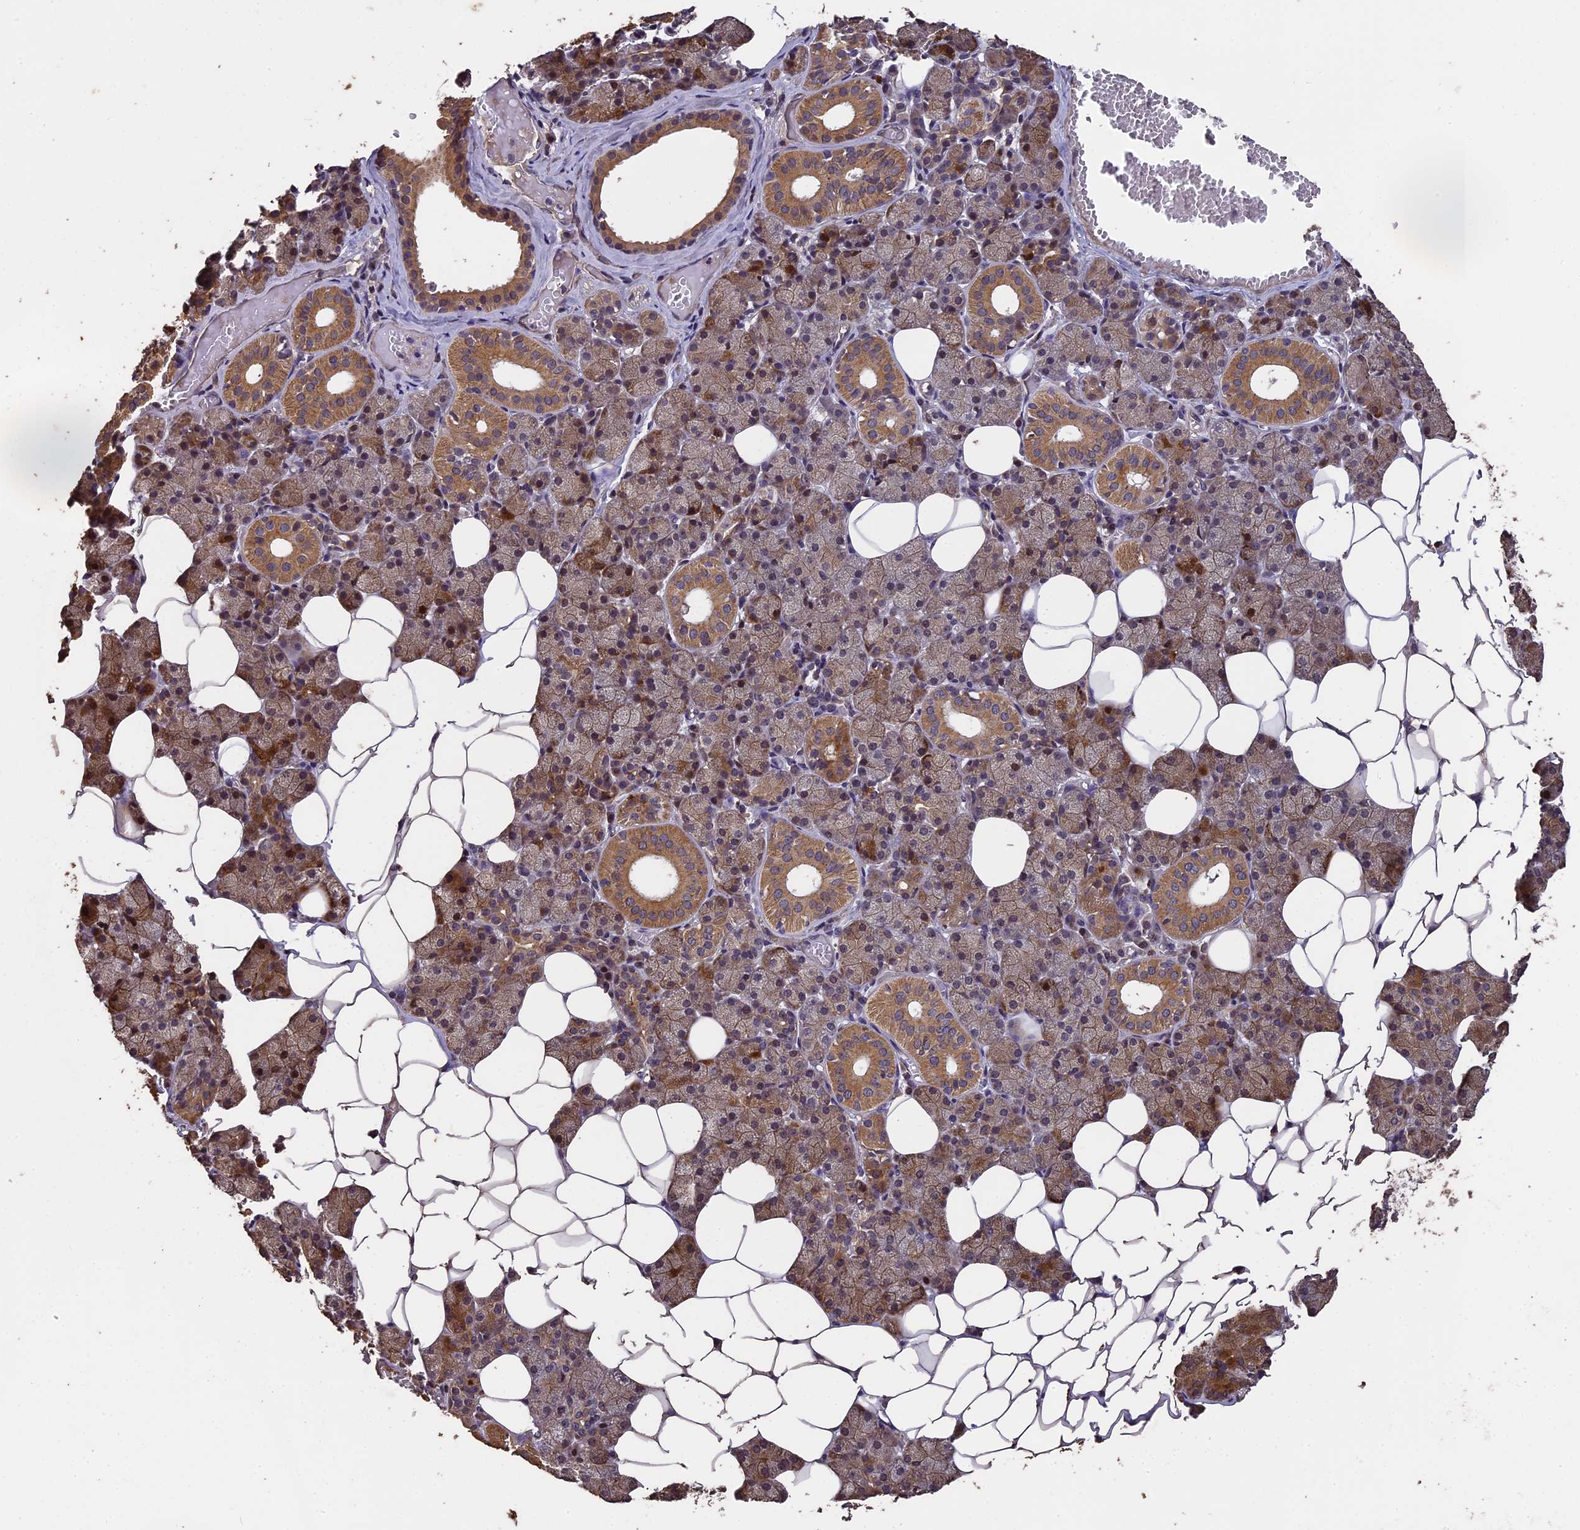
{"staining": {"intensity": "moderate", "quantity": "25%-75%", "location": "cytoplasmic/membranous,nuclear"}, "tissue": "salivary gland", "cell_type": "Glandular cells", "image_type": "normal", "snomed": [{"axis": "morphology", "description": "Normal tissue, NOS"}, {"axis": "topography", "description": "Salivary gland"}], "caption": "DAB immunohistochemical staining of unremarkable salivary gland reveals moderate cytoplasmic/membranous,nuclear protein expression in approximately 25%-75% of glandular cells.", "gene": "CHD9", "patient": {"sex": "female", "age": 33}}